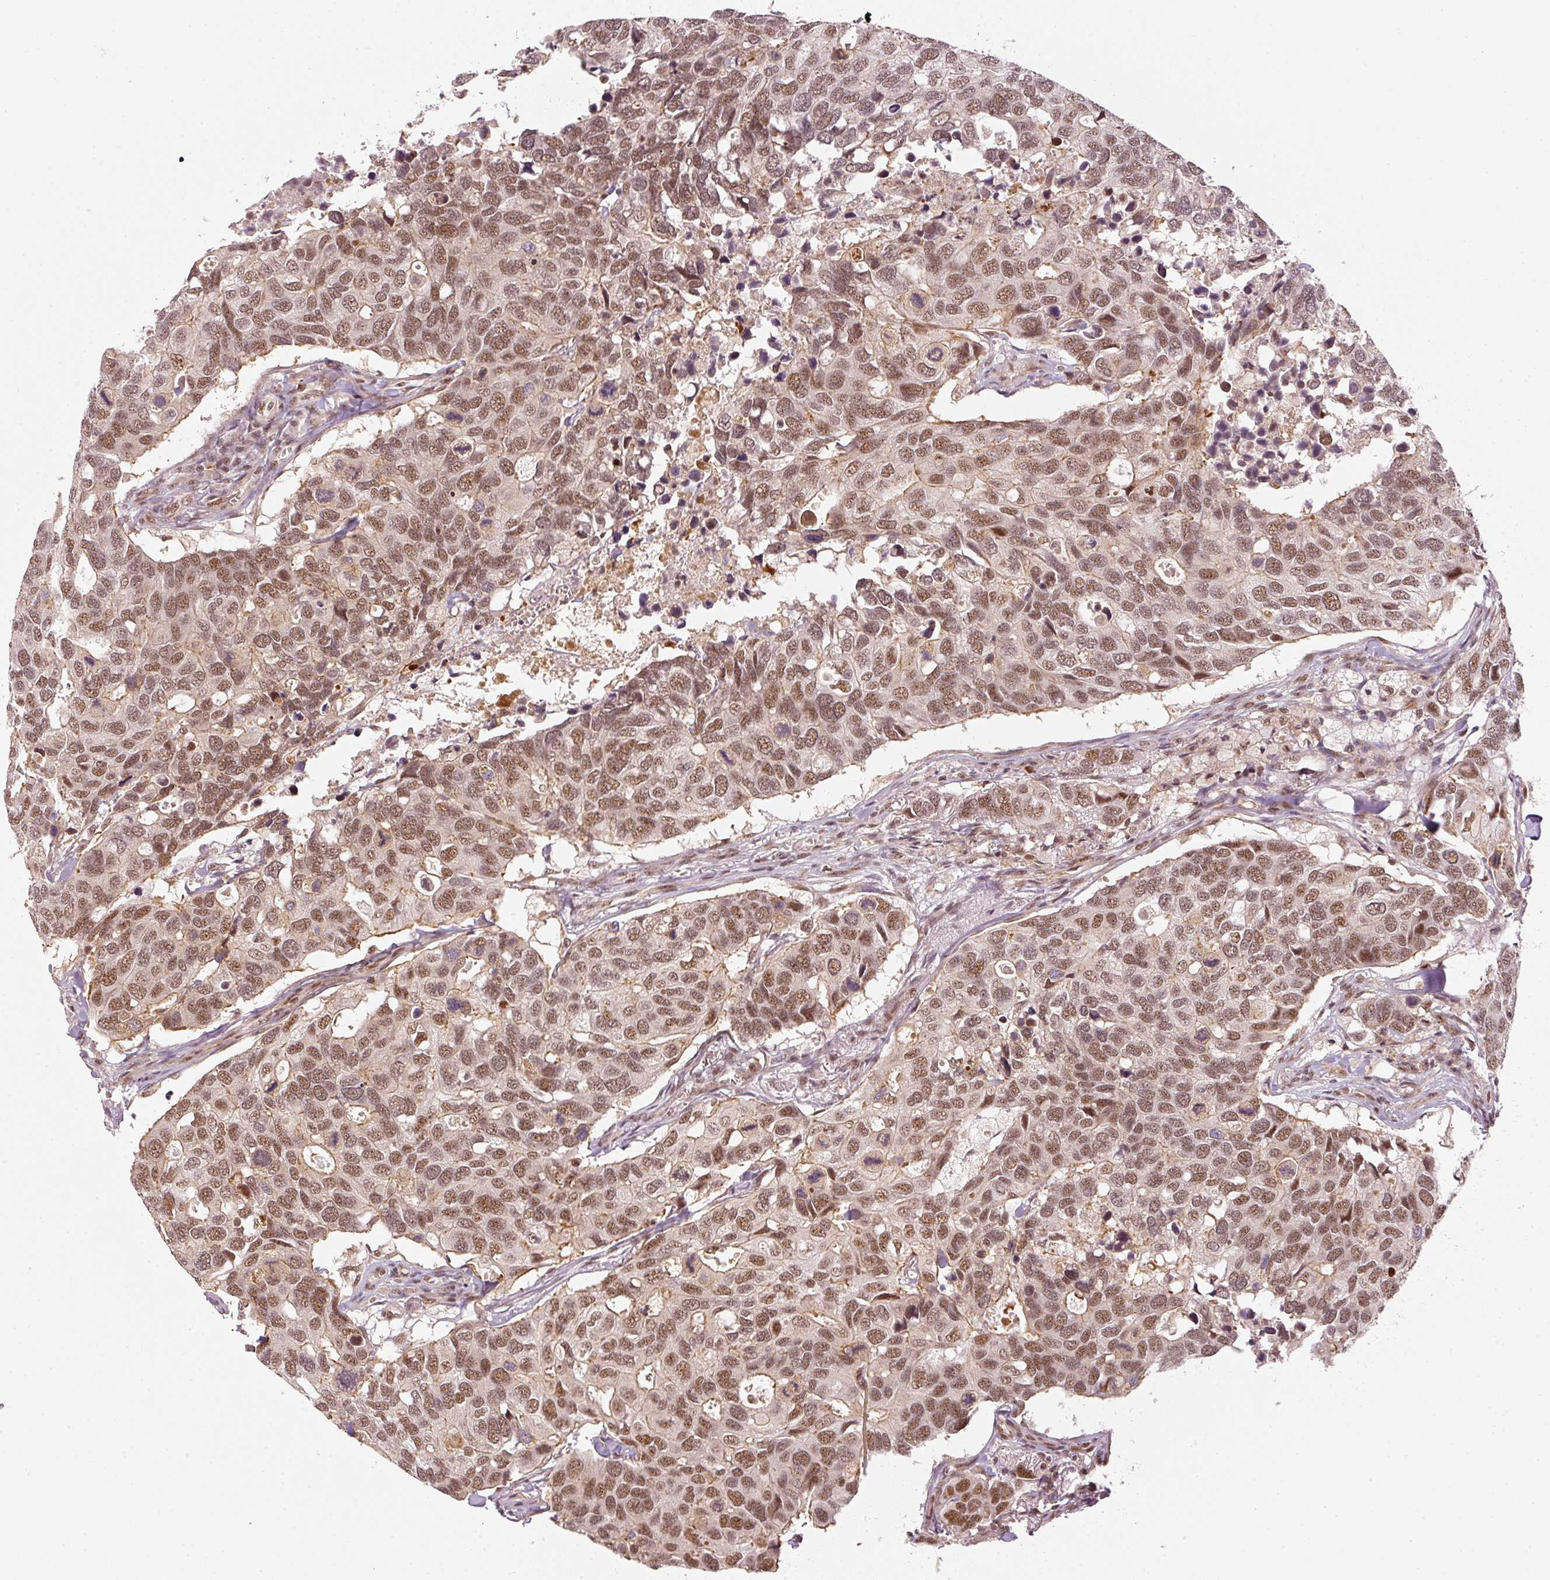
{"staining": {"intensity": "moderate", "quantity": ">75%", "location": "nuclear"}, "tissue": "breast cancer", "cell_type": "Tumor cells", "image_type": "cancer", "snomed": [{"axis": "morphology", "description": "Duct carcinoma"}, {"axis": "topography", "description": "Breast"}], "caption": "The image shows a brown stain indicating the presence of a protein in the nuclear of tumor cells in breast cancer (infiltrating ductal carcinoma).", "gene": "THOC6", "patient": {"sex": "female", "age": 83}}